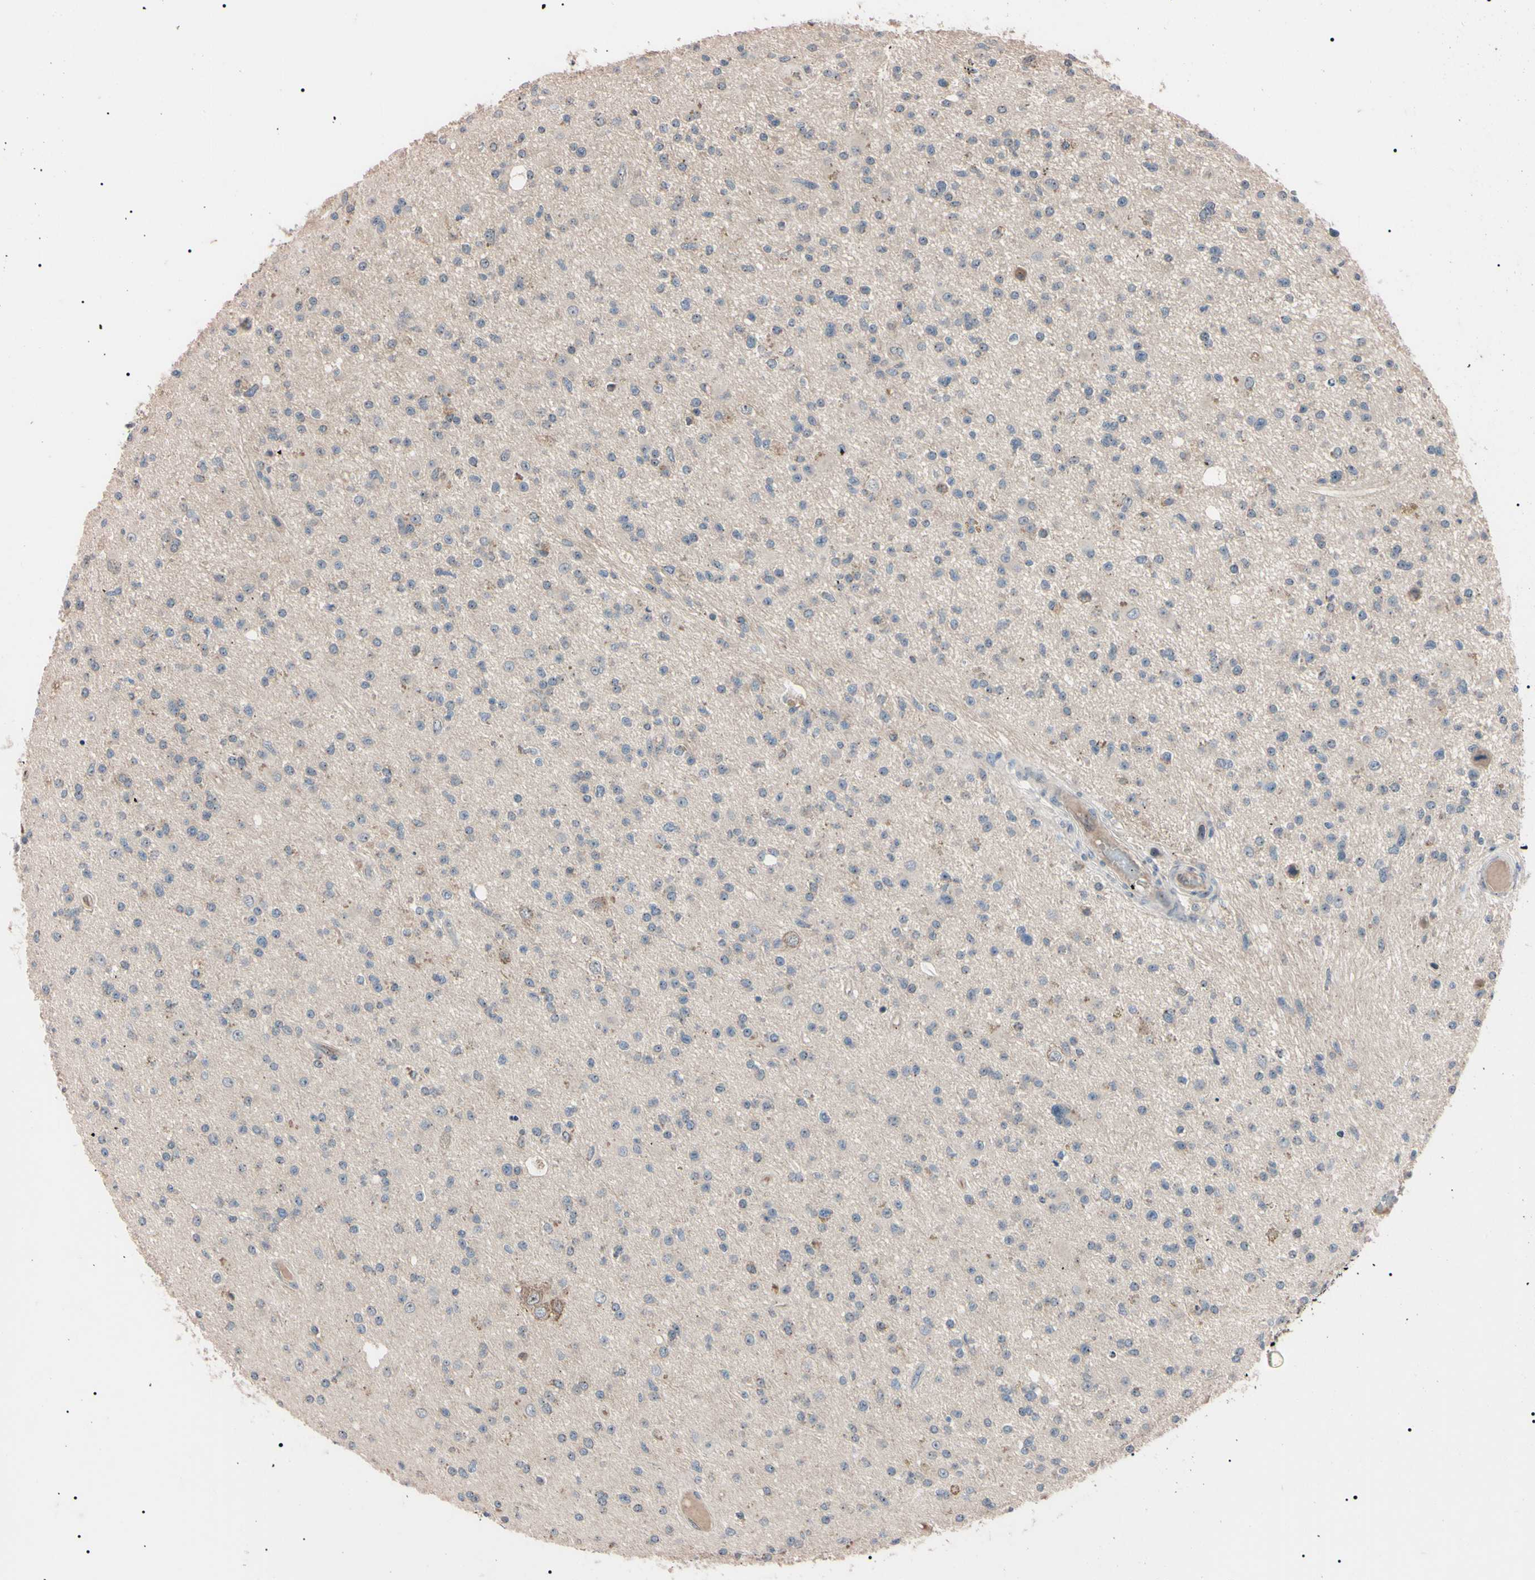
{"staining": {"intensity": "moderate", "quantity": "<25%", "location": "cytoplasmic/membranous"}, "tissue": "glioma", "cell_type": "Tumor cells", "image_type": "cancer", "snomed": [{"axis": "morphology", "description": "Glioma, malignant, High grade"}, {"axis": "topography", "description": "Brain"}], "caption": "IHC histopathology image of malignant glioma (high-grade) stained for a protein (brown), which demonstrates low levels of moderate cytoplasmic/membranous staining in approximately <25% of tumor cells.", "gene": "TRAF5", "patient": {"sex": "male", "age": 33}}